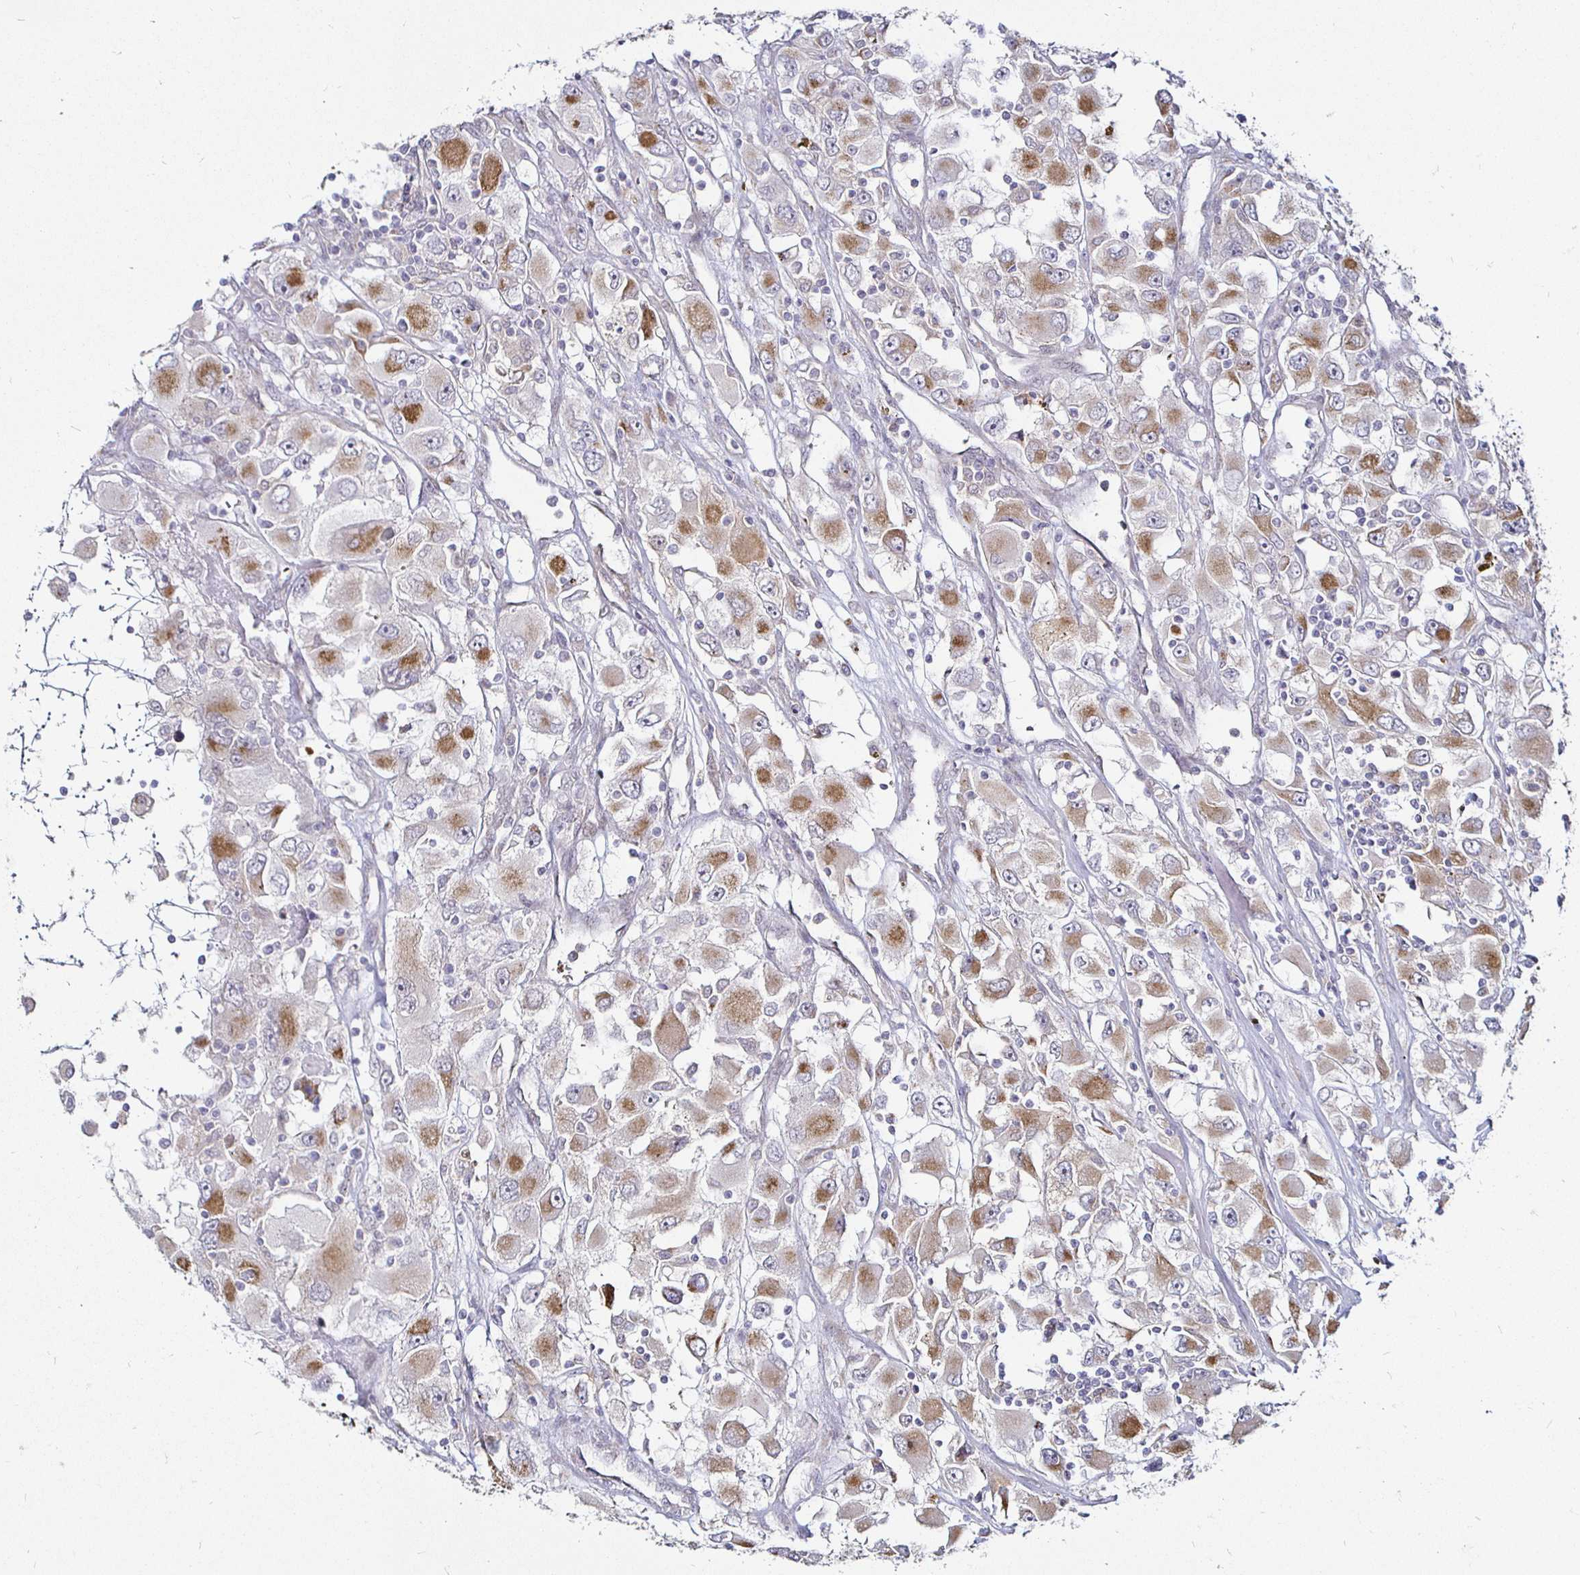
{"staining": {"intensity": "moderate", "quantity": "25%-75%", "location": "cytoplasmic/membranous"}, "tissue": "renal cancer", "cell_type": "Tumor cells", "image_type": "cancer", "snomed": [{"axis": "morphology", "description": "Adenocarcinoma, NOS"}, {"axis": "topography", "description": "Kidney"}], "caption": "Protein staining of renal cancer (adenocarcinoma) tissue exhibits moderate cytoplasmic/membranous expression in approximately 25%-75% of tumor cells. The staining is performed using DAB brown chromogen to label protein expression. The nuclei are counter-stained blue using hematoxylin.", "gene": "ATG3", "patient": {"sex": "female", "age": 52}}